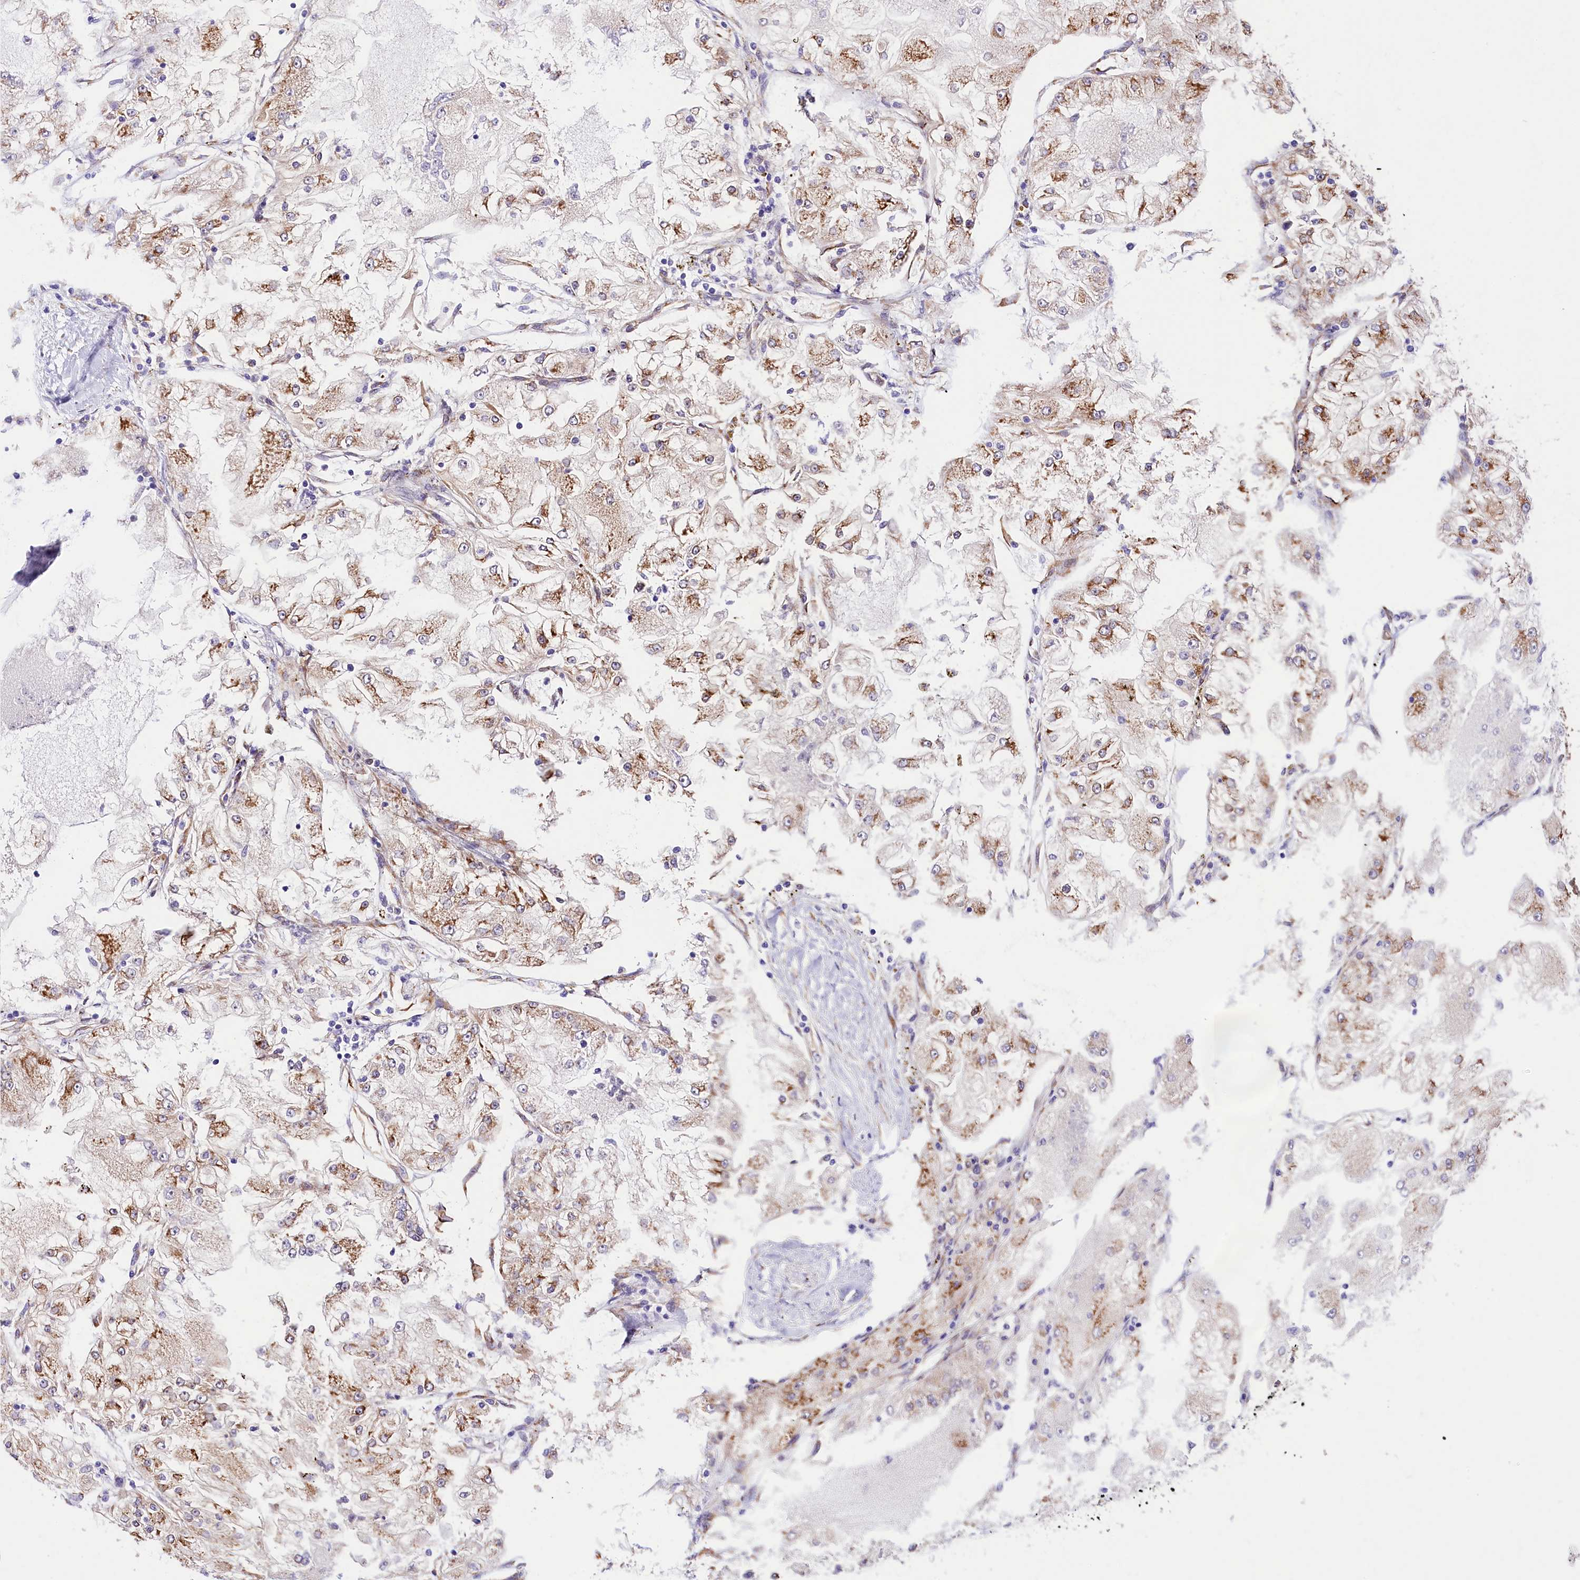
{"staining": {"intensity": "moderate", "quantity": ">75%", "location": "cytoplasmic/membranous"}, "tissue": "renal cancer", "cell_type": "Tumor cells", "image_type": "cancer", "snomed": [{"axis": "morphology", "description": "Adenocarcinoma, NOS"}, {"axis": "topography", "description": "Kidney"}], "caption": "An immunohistochemistry histopathology image of tumor tissue is shown. Protein staining in brown labels moderate cytoplasmic/membranous positivity in renal cancer (adenocarcinoma) within tumor cells.", "gene": "ITGA1", "patient": {"sex": "female", "age": 72}}